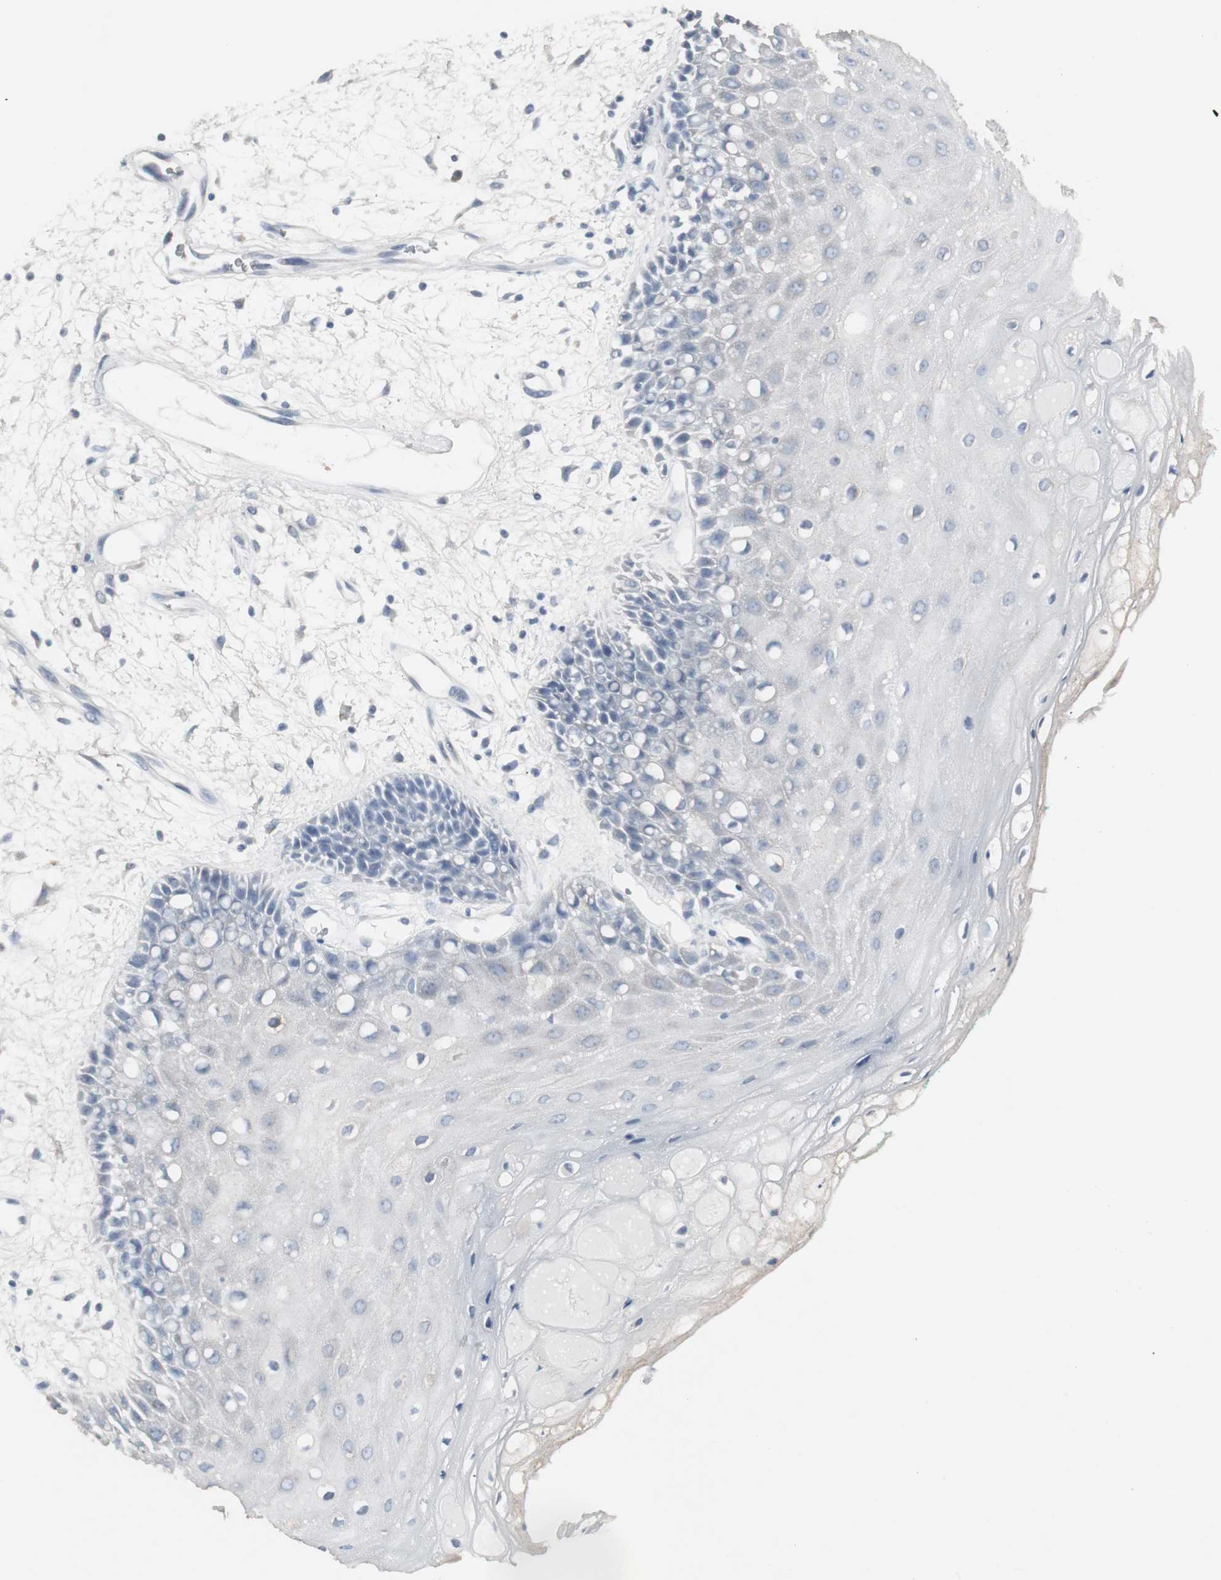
{"staining": {"intensity": "negative", "quantity": "none", "location": "none"}, "tissue": "oral mucosa", "cell_type": "Squamous epithelial cells", "image_type": "normal", "snomed": [{"axis": "morphology", "description": "Normal tissue, NOS"}, {"axis": "morphology", "description": "Squamous cell carcinoma, NOS"}, {"axis": "topography", "description": "Skeletal muscle"}, {"axis": "topography", "description": "Oral tissue"}, {"axis": "topography", "description": "Head-Neck"}], "caption": "The micrograph exhibits no significant staining in squamous epithelial cells of oral mucosa.", "gene": "ACAA1", "patient": {"sex": "female", "age": 84}}